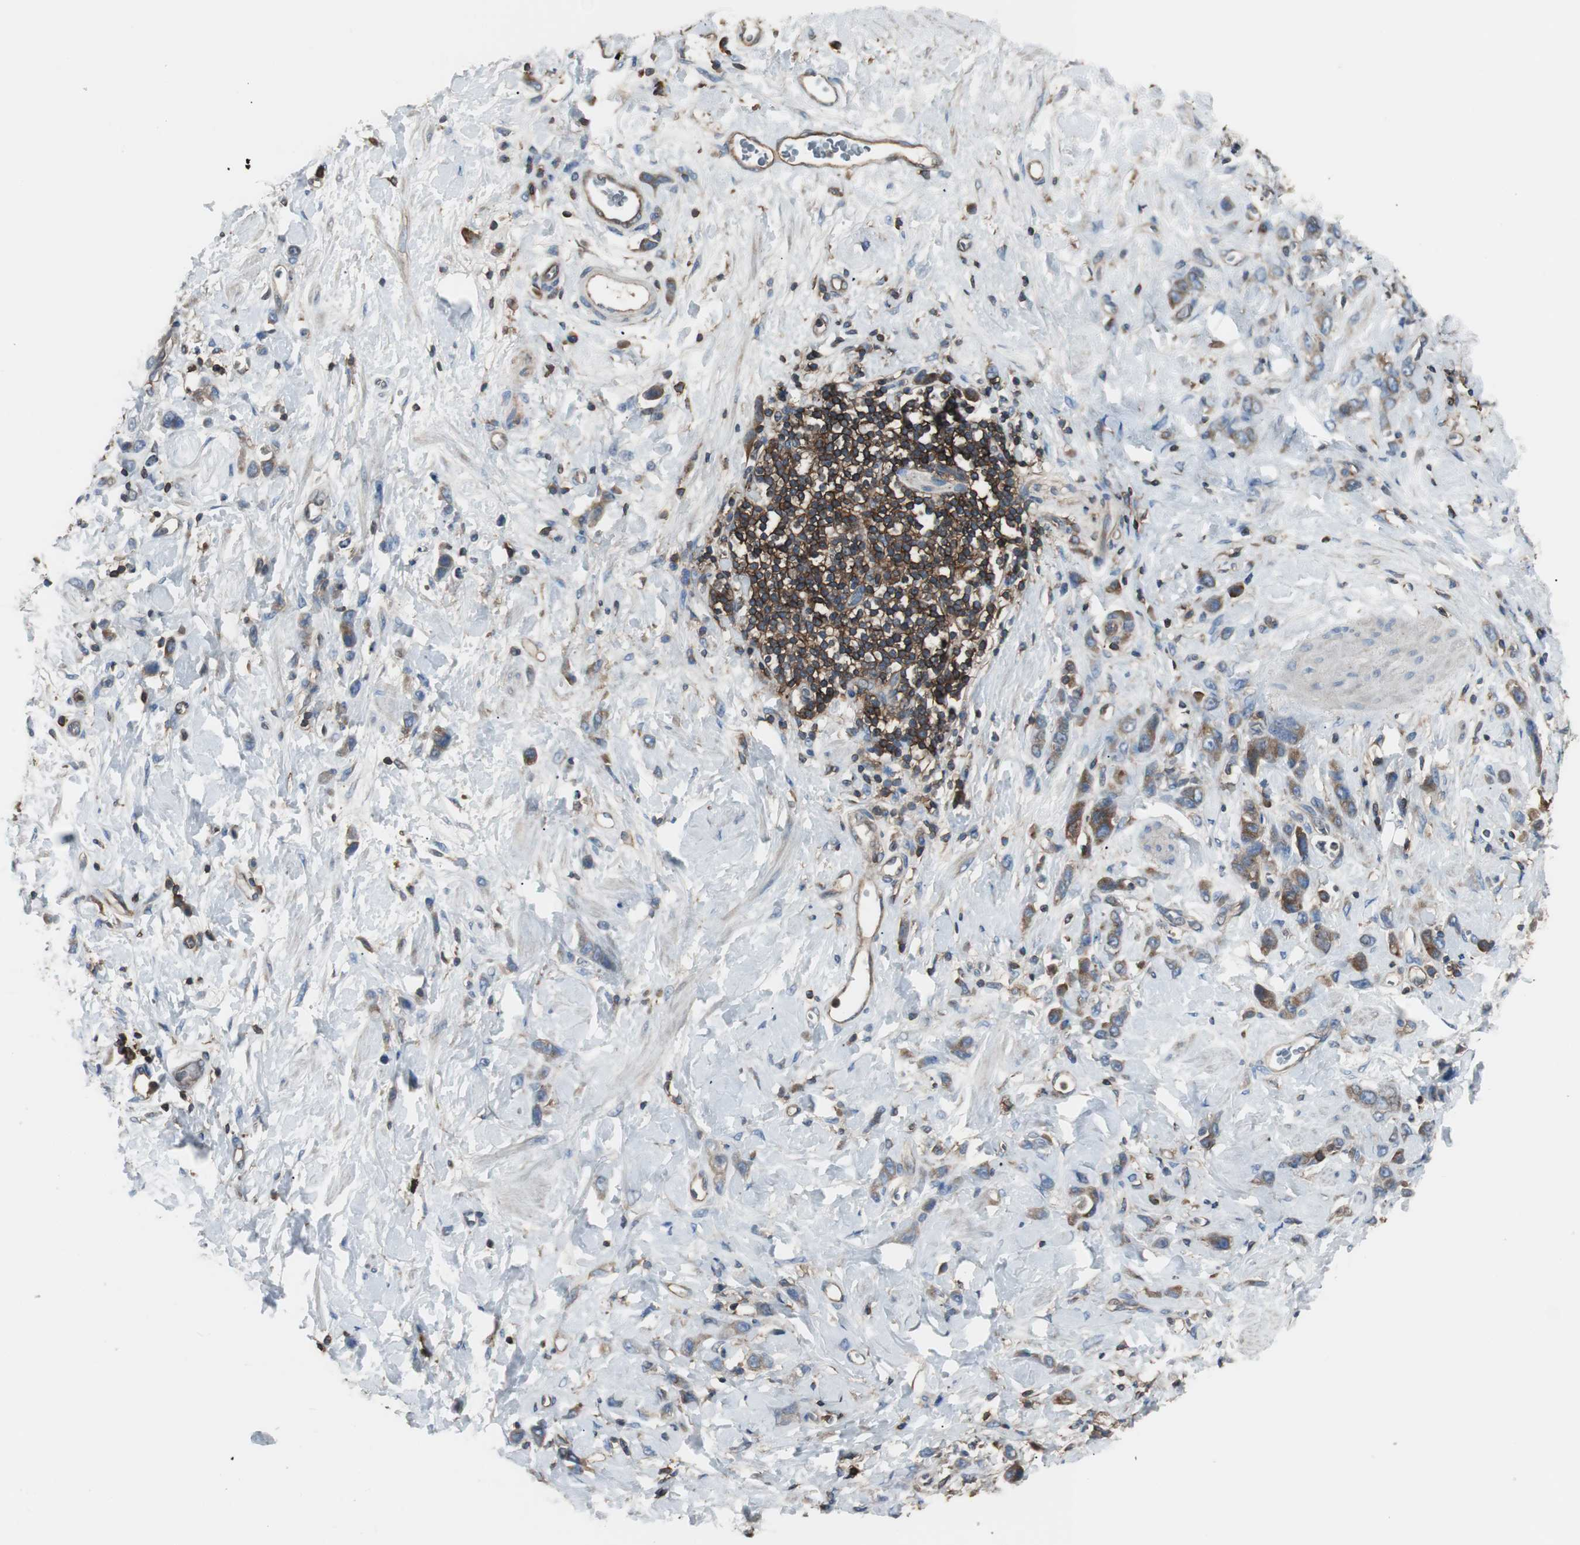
{"staining": {"intensity": "moderate", "quantity": ">75%", "location": "cytoplasmic/membranous"}, "tissue": "stomach cancer", "cell_type": "Tumor cells", "image_type": "cancer", "snomed": [{"axis": "morphology", "description": "Normal tissue, NOS"}, {"axis": "morphology", "description": "Adenocarcinoma, NOS"}, {"axis": "topography", "description": "Stomach"}], "caption": "Protein expression analysis of human stomach adenocarcinoma reveals moderate cytoplasmic/membranous staining in about >75% of tumor cells.", "gene": "B2M", "patient": {"sex": "male", "age": 82}}